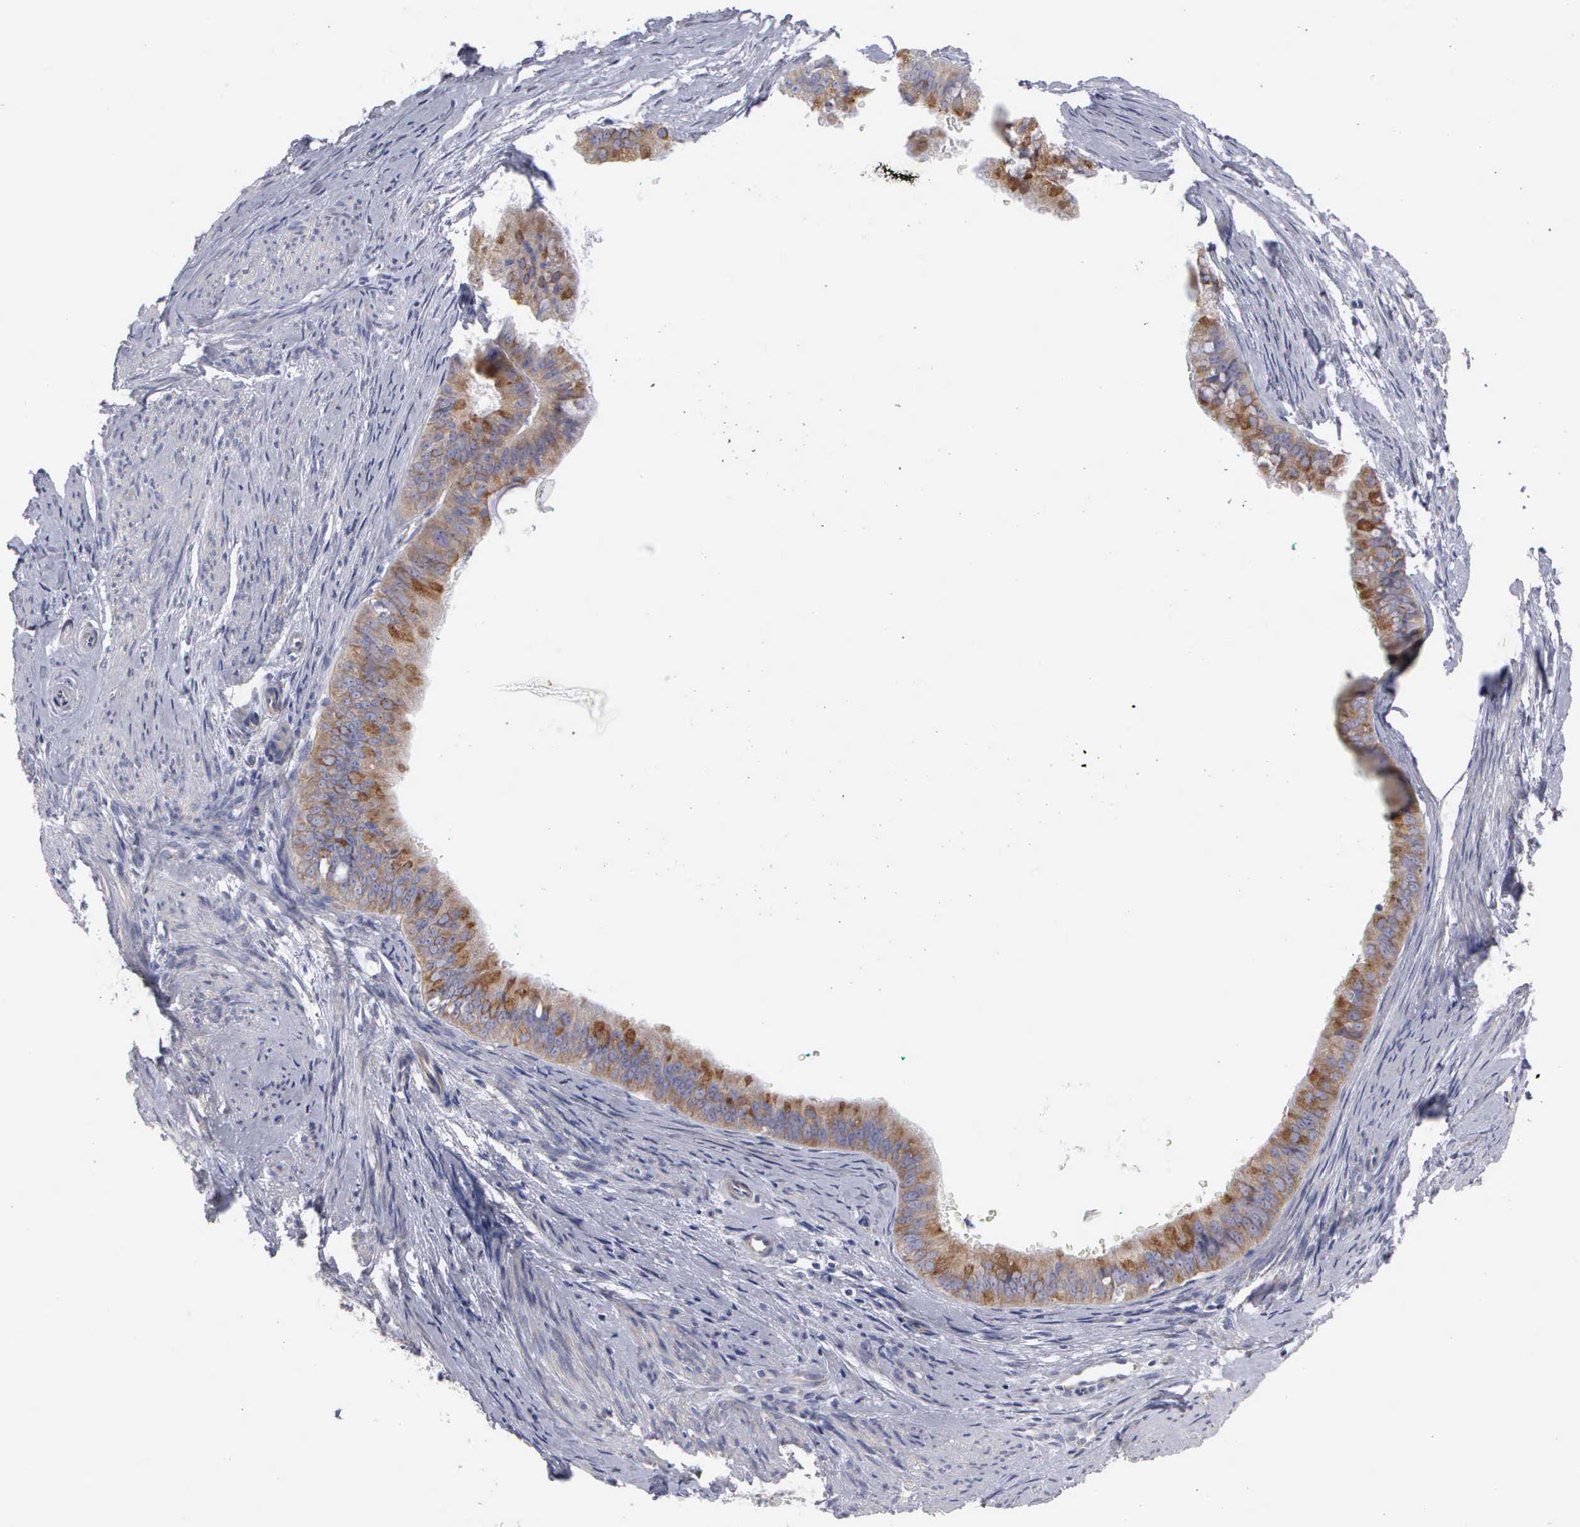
{"staining": {"intensity": "moderate", "quantity": ">75%", "location": "cytoplasmic/membranous"}, "tissue": "endometrial cancer", "cell_type": "Tumor cells", "image_type": "cancer", "snomed": [{"axis": "morphology", "description": "Adenocarcinoma, NOS"}, {"axis": "topography", "description": "Endometrium"}], "caption": "Immunohistochemical staining of endometrial cancer (adenocarcinoma) exhibits medium levels of moderate cytoplasmic/membranous positivity in approximately >75% of tumor cells.", "gene": "CEP170B", "patient": {"sex": "female", "age": 76}}